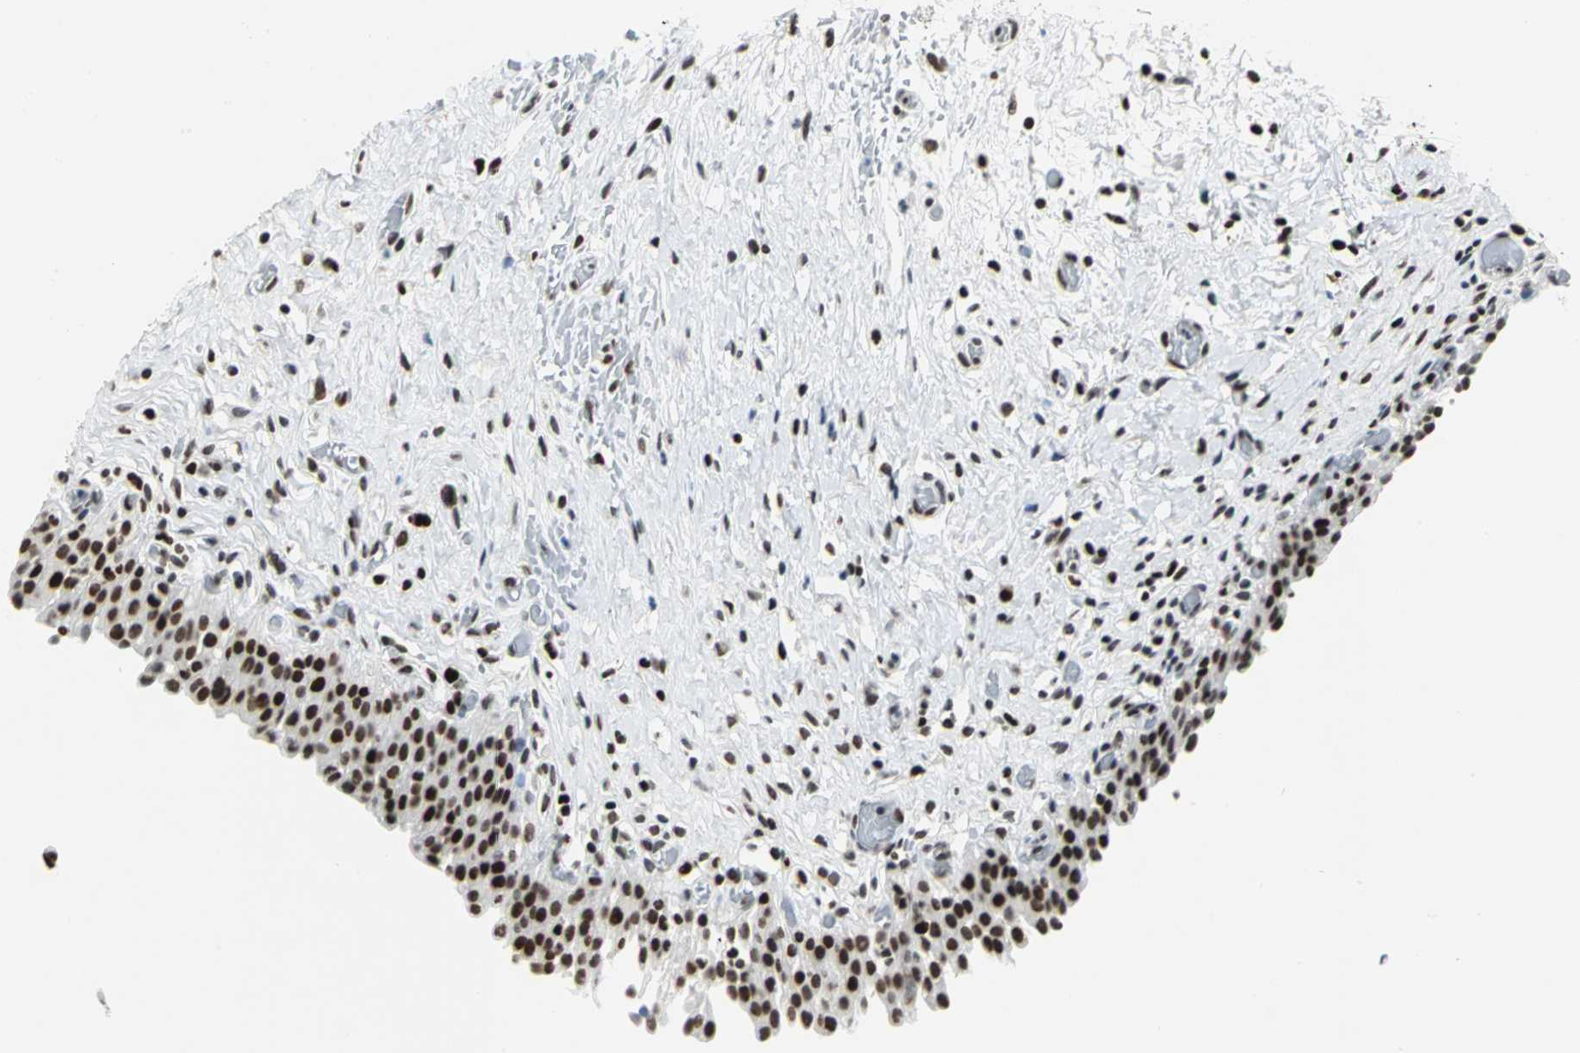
{"staining": {"intensity": "strong", "quantity": ">75%", "location": "nuclear"}, "tissue": "urinary bladder", "cell_type": "Urothelial cells", "image_type": "normal", "snomed": [{"axis": "morphology", "description": "Normal tissue, NOS"}, {"axis": "topography", "description": "Urinary bladder"}], "caption": "A high-resolution histopathology image shows IHC staining of unremarkable urinary bladder, which reveals strong nuclear positivity in approximately >75% of urothelial cells.", "gene": "HNRNPD", "patient": {"sex": "male", "age": 51}}